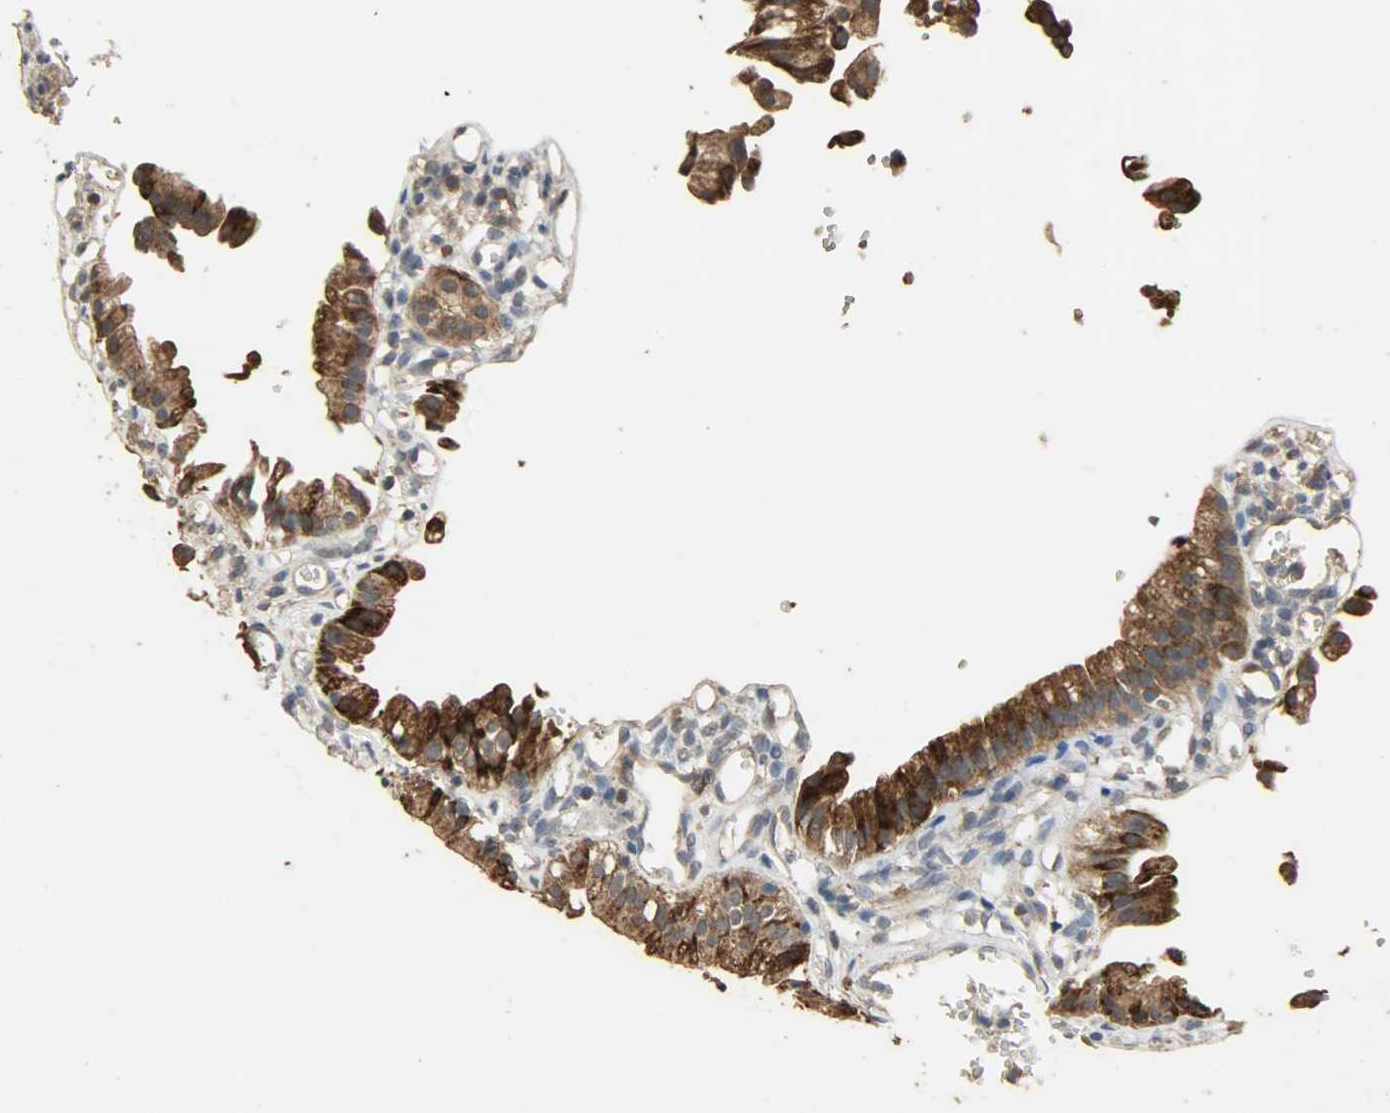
{"staining": {"intensity": "strong", "quantity": ">75%", "location": "cytoplasmic/membranous"}, "tissue": "gallbladder", "cell_type": "Glandular cells", "image_type": "normal", "snomed": [{"axis": "morphology", "description": "Normal tissue, NOS"}, {"axis": "topography", "description": "Gallbladder"}], "caption": "This histopathology image displays immunohistochemistry (IHC) staining of normal human gallbladder, with high strong cytoplasmic/membranous positivity in approximately >75% of glandular cells.", "gene": "CDKN2C", "patient": {"sex": "male", "age": 65}}